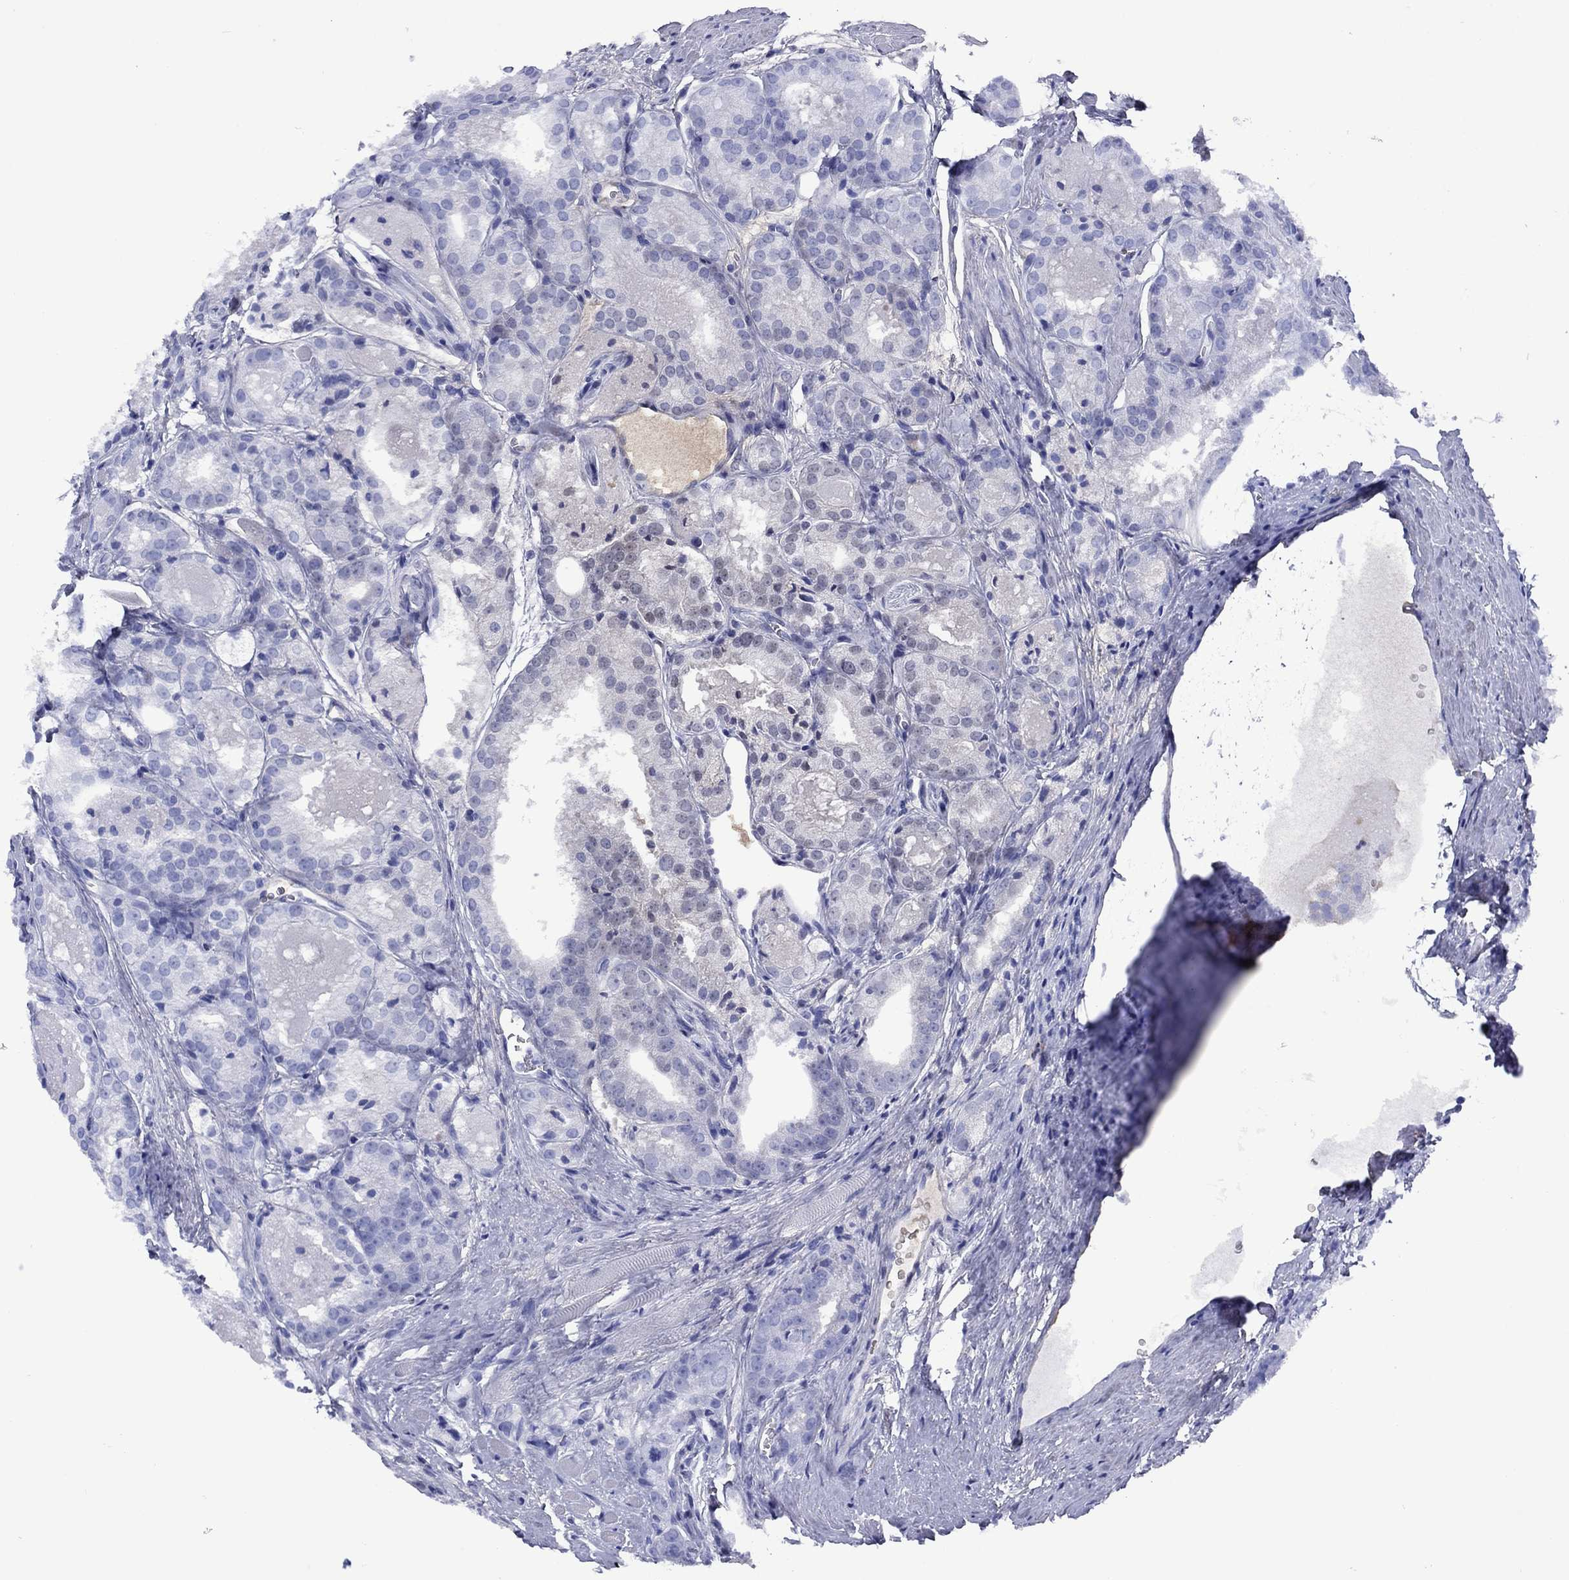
{"staining": {"intensity": "negative", "quantity": "none", "location": "none"}, "tissue": "prostate cancer", "cell_type": "Tumor cells", "image_type": "cancer", "snomed": [{"axis": "morphology", "description": "Adenocarcinoma, NOS"}, {"axis": "morphology", "description": "Adenocarcinoma, High grade"}, {"axis": "topography", "description": "Prostate"}], "caption": "Protein analysis of prostate cancer (adenocarcinoma) demonstrates no significant staining in tumor cells.", "gene": "APOA2", "patient": {"sex": "male", "age": 70}}